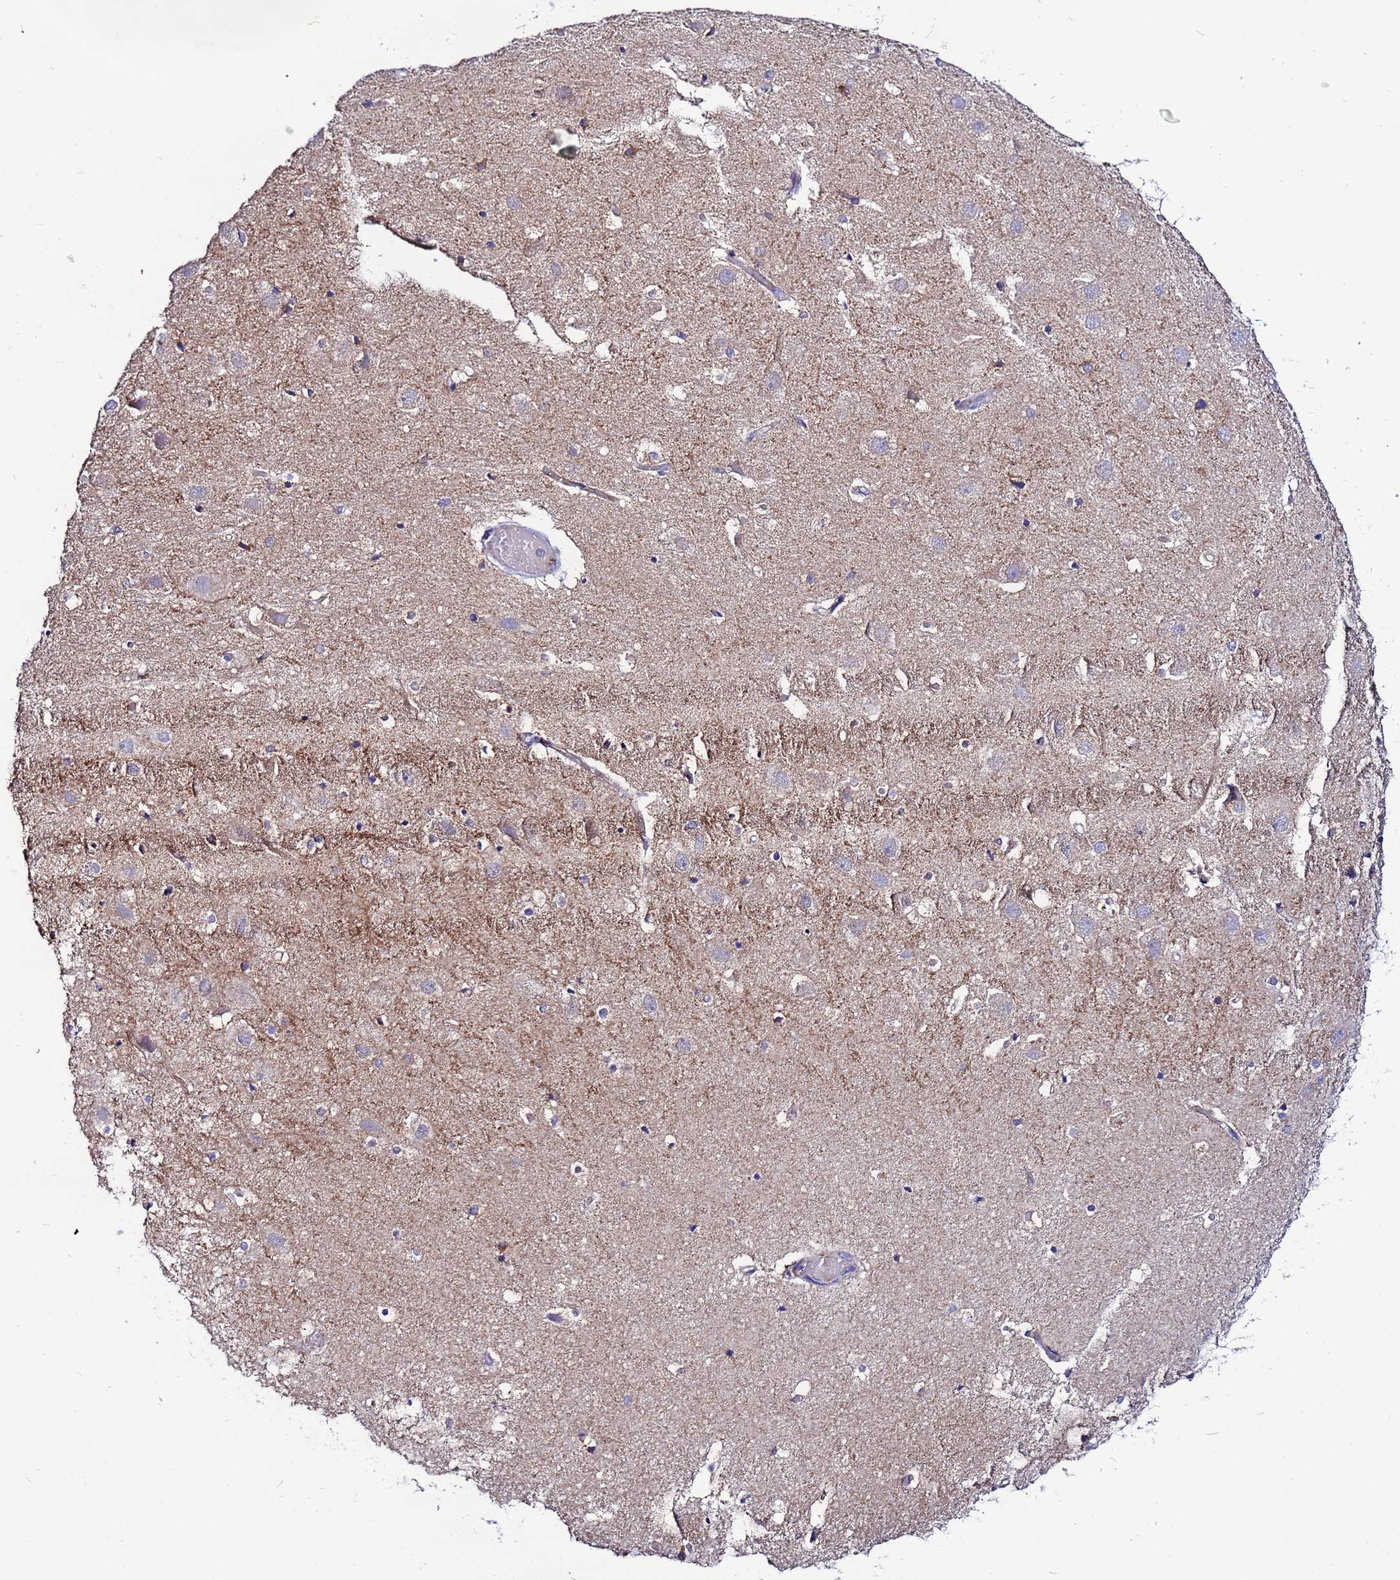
{"staining": {"intensity": "moderate", "quantity": "<25%", "location": "cytoplasmic/membranous"}, "tissue": "hippocampus", "cell_type": "Glial cells", "image_type": "normal", "snomed": [{"axis": "morphology", "description": "Normal tissue, NOS"}, {"axis": "topography", "description": "Hippocampus"}], "caption": "This is a micrograph of IHC staining of benign hippocampus, which shows moderate expression in the cytoplasmic/membranous of glial cells.", "gene": "FAHD2A", "patient": {"sex": "female", "age": 52}}